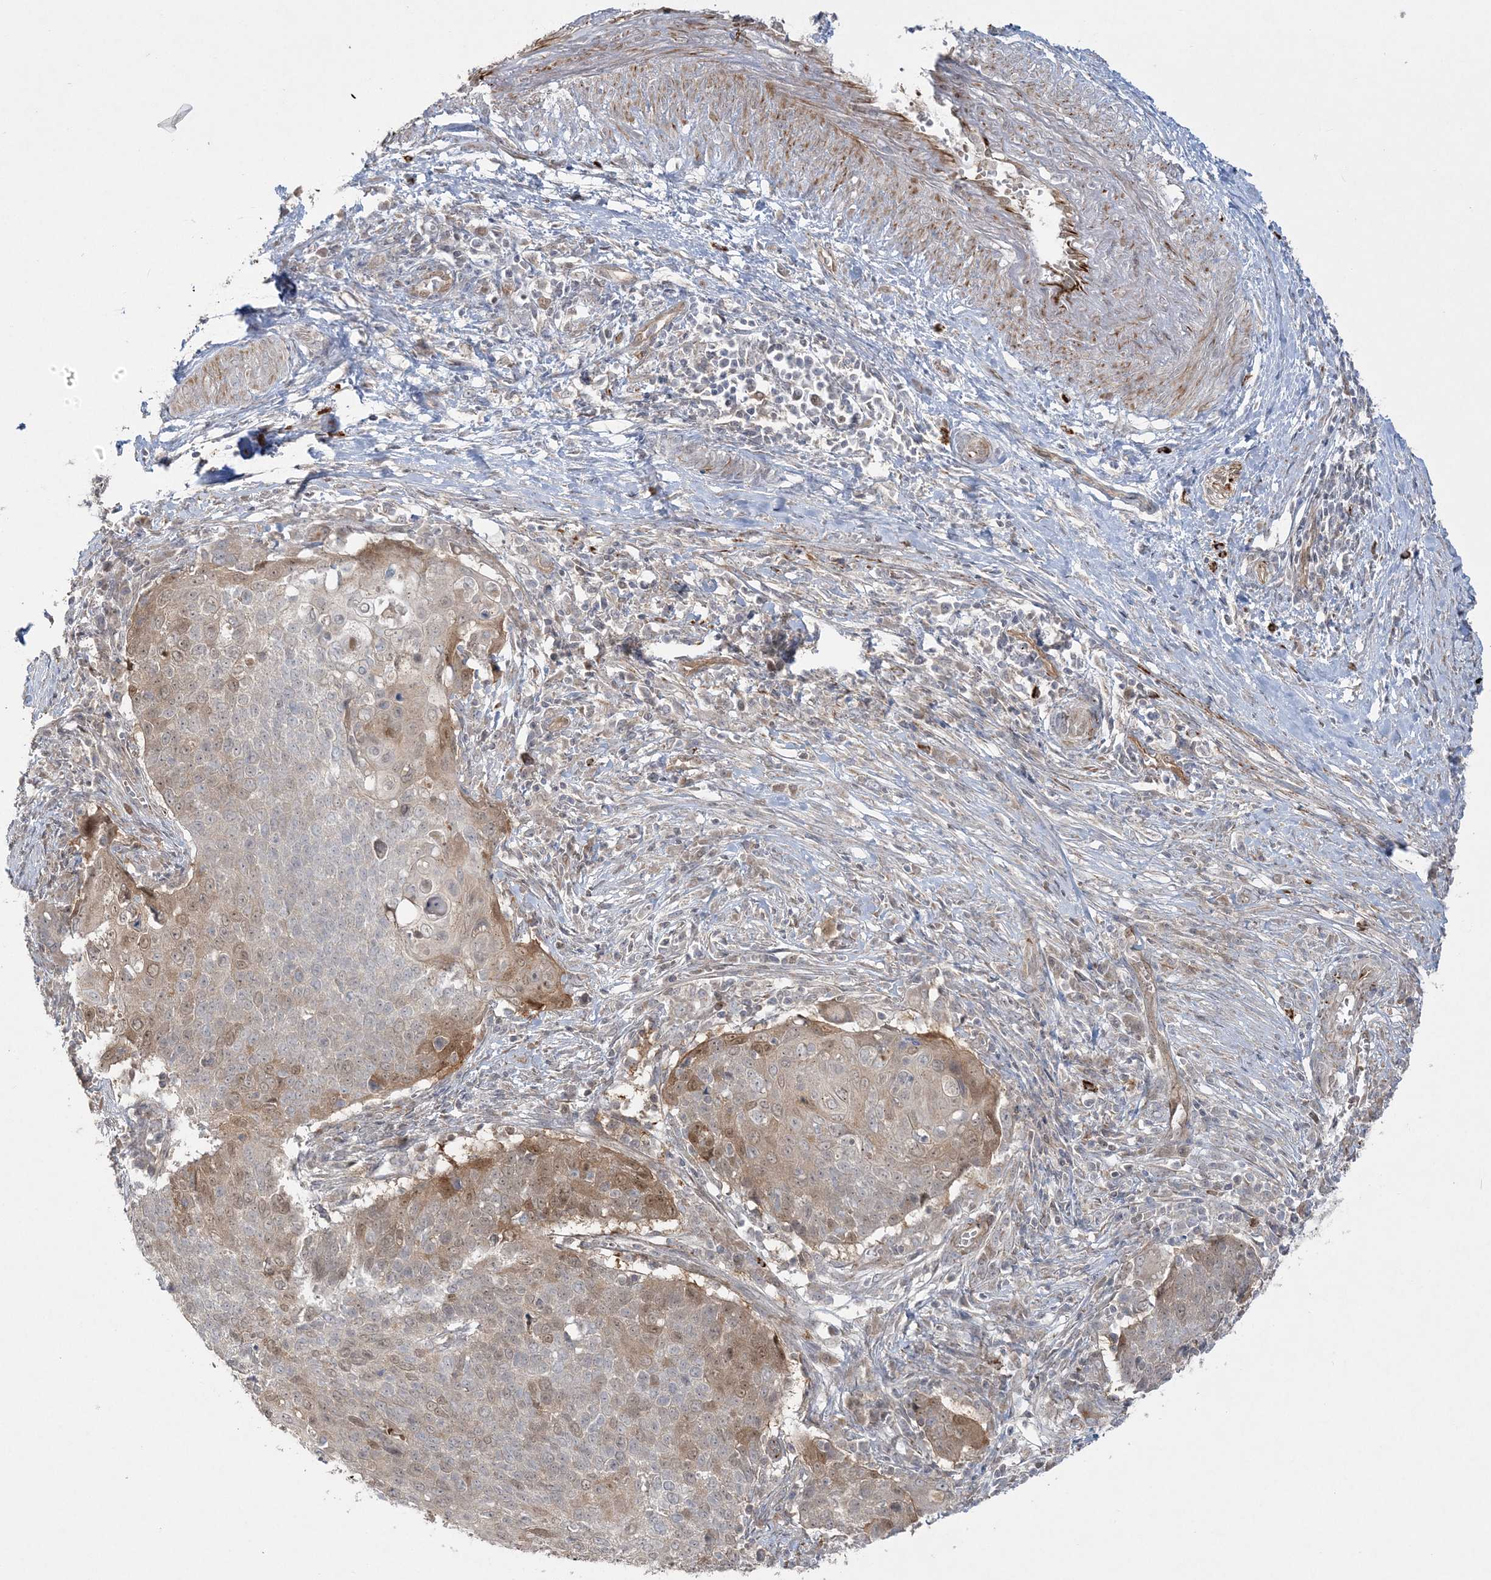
{"staining": {"intensity": "moderate", "quantity": "25%-75%", "location": "cytoplasmic/membranous,nuclear"}, "tissue": "cervical cancer", "cell_type": "Tumor cells", "image_type": "cancer", "snomed": [{"axis": "morphology", "description": "Squamous cell carcinoma, NOS"}, {"axis": "topography", "description": "Cervix"}], "caption": "Moderate cytoplasmic/membranous and nuclear protein expression is appreciated in approximately 25%-75% of tumor cells in squamous cell carcinoma (cervical). Ihc stains the protein in brown and the nuclei are stained blue.", "gene": "INPP1", "patient": {"sex": "female", "age": 39}}